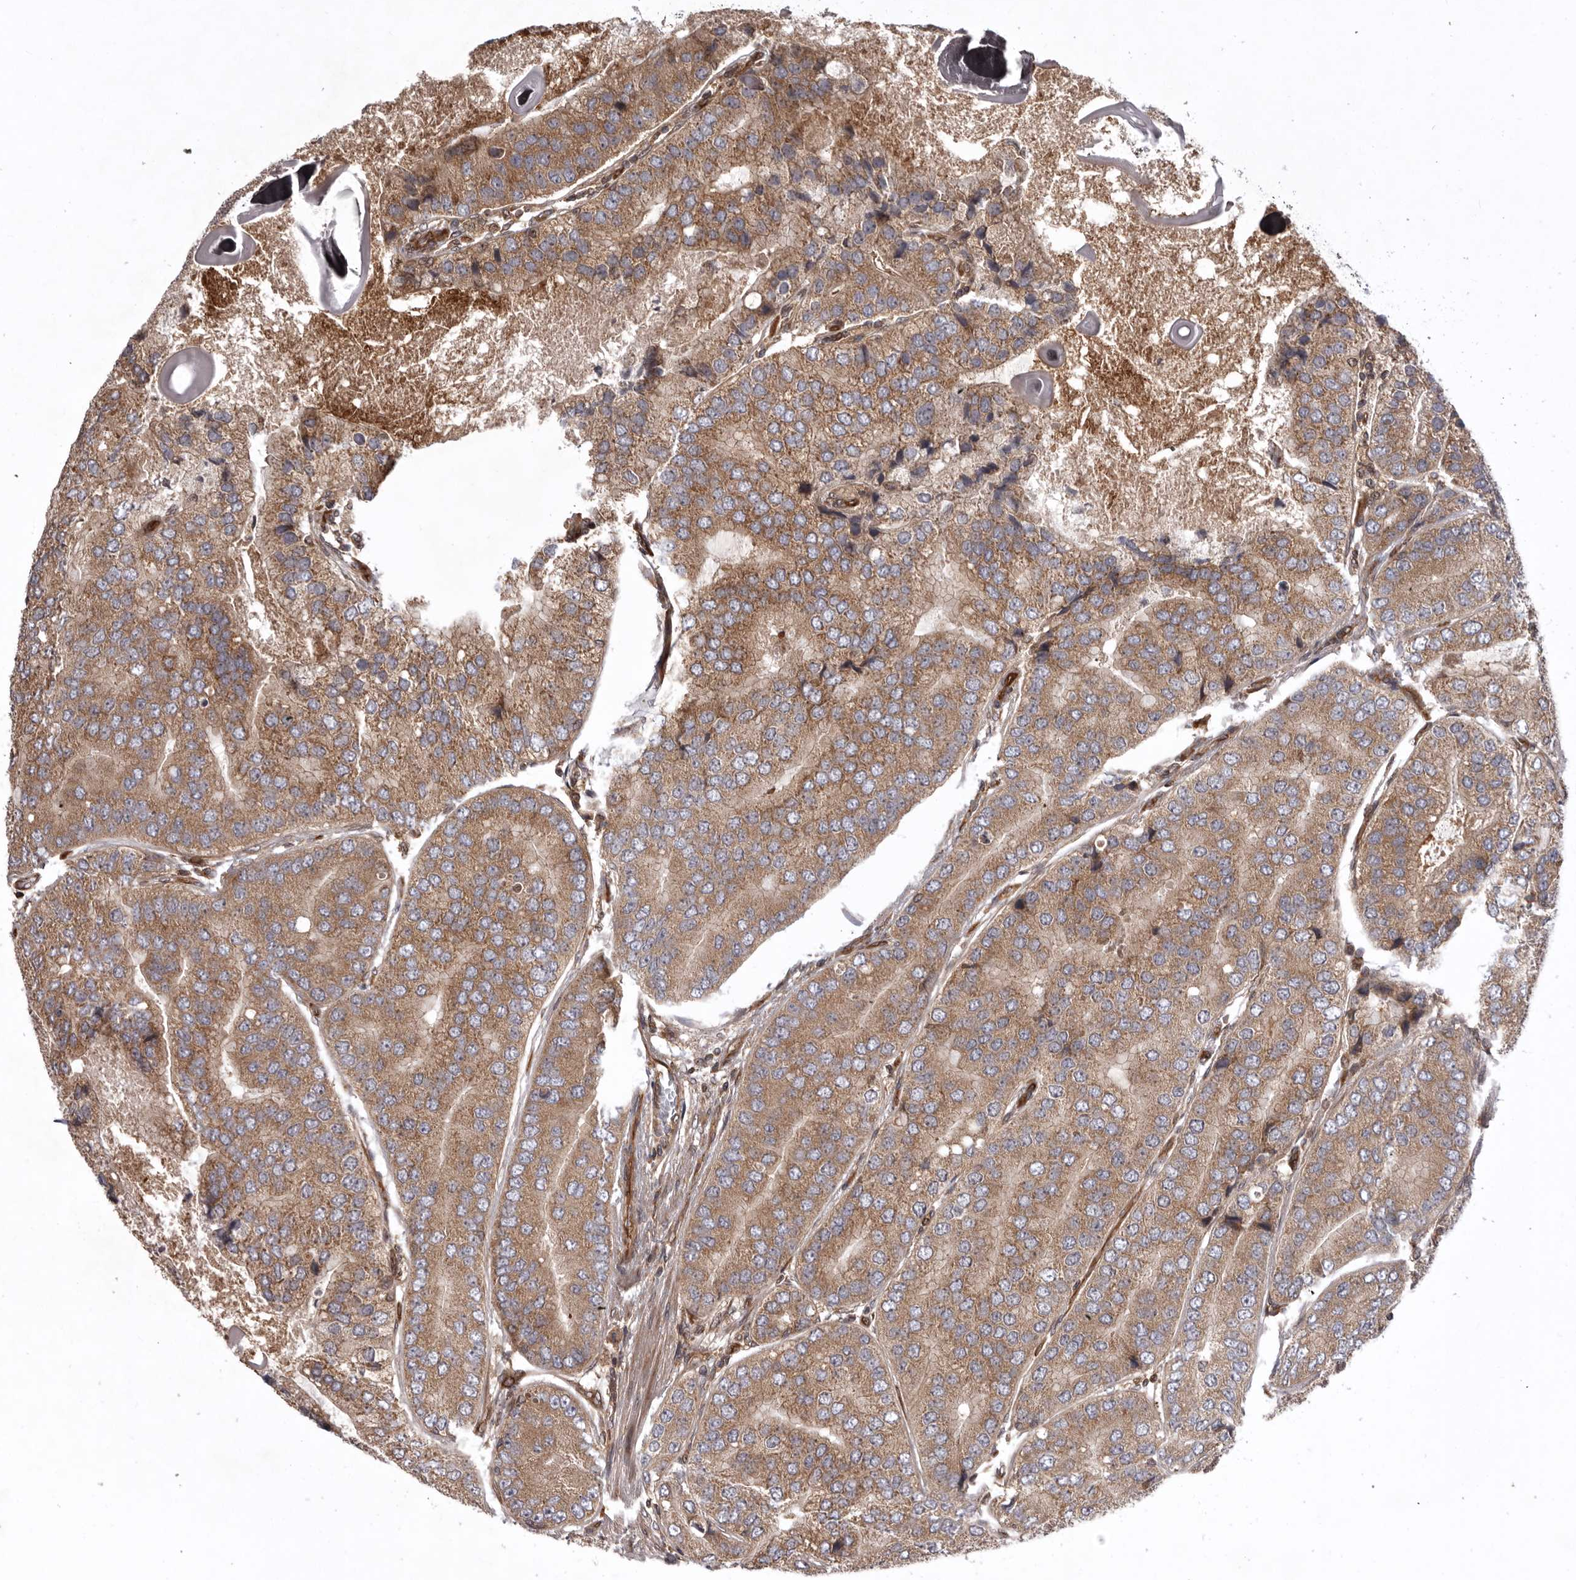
{"staining": {"intensity": "moderate", "quantity": ">75%", "location": "cytoplasmic/membranous"}, "tissue": "prostate cancer", "cell_type": "Tumor cells", "image_type": "cancer", "snomed": [{"axis": "morphology", "description": "Adenocarcinoma, High grade"}, {"axis": "topography", "description": "Prostate"}], "caption": "IHC (DAB (3,3'-diaminobenzidine)) staining of human prostate cancer demonstrates moderate cytoplasmic/membranous protein expression in about >75% of tumor cells.", "gene": "DHDDS", "patient": {"sex": "male", "age": 70}}